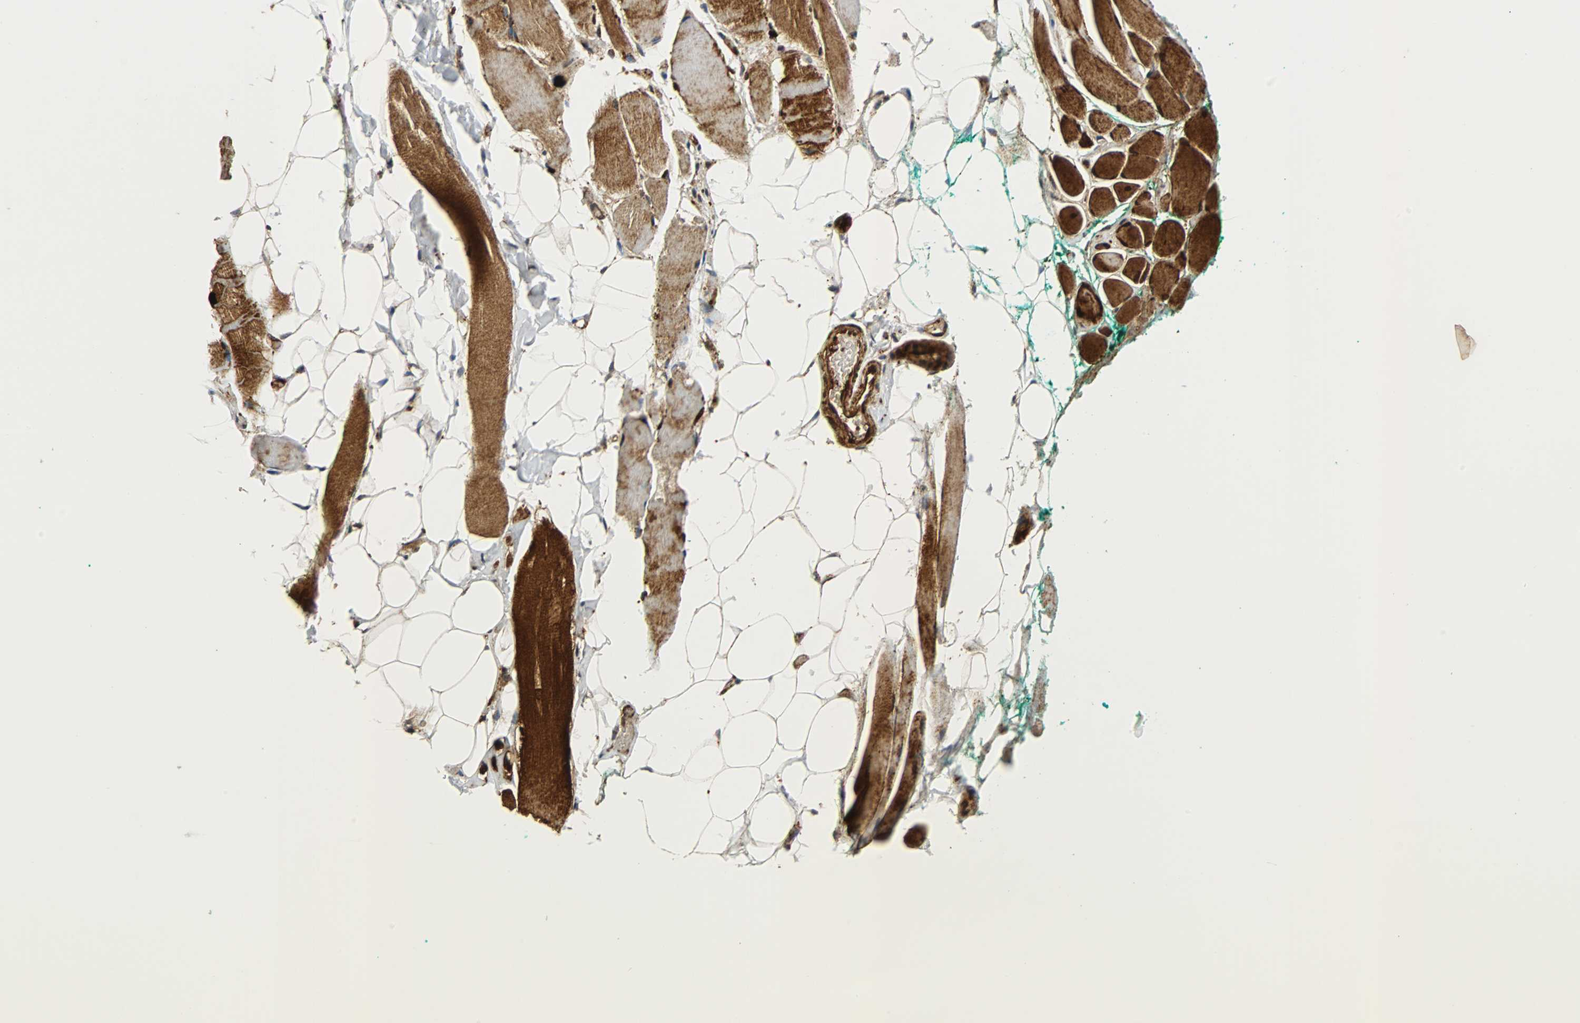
{"staining": {"intensity": "strong", "quantity": ">75%", "location": "cytoplasmic/membranous"}, "tissue": "skeletal muscle", "cell_type": "Myocytes", "image_type": "normal", "snomed": [{"axis": "morphology", "description": "Normal tissue, NOS"}, {"axis": "topography", "description": "Skeletal muscle"}, {"axis": "topography", "description": "Peripheral nerve tissue"}], "caption": "Immunohistochemical staining of normal human skeletal muscle exhibits >75% levels of strong cytoplasmic/membranous protein staining in approximately >75% of myocytes. Using DAB (3,3'-diaminobenzidine) (brown) and hematoxylin (blue) stains, captured at high magnification using brightfield microscopy.", "gene": "TUBA4A", "patient": {"sex": "female", "age": 84}}